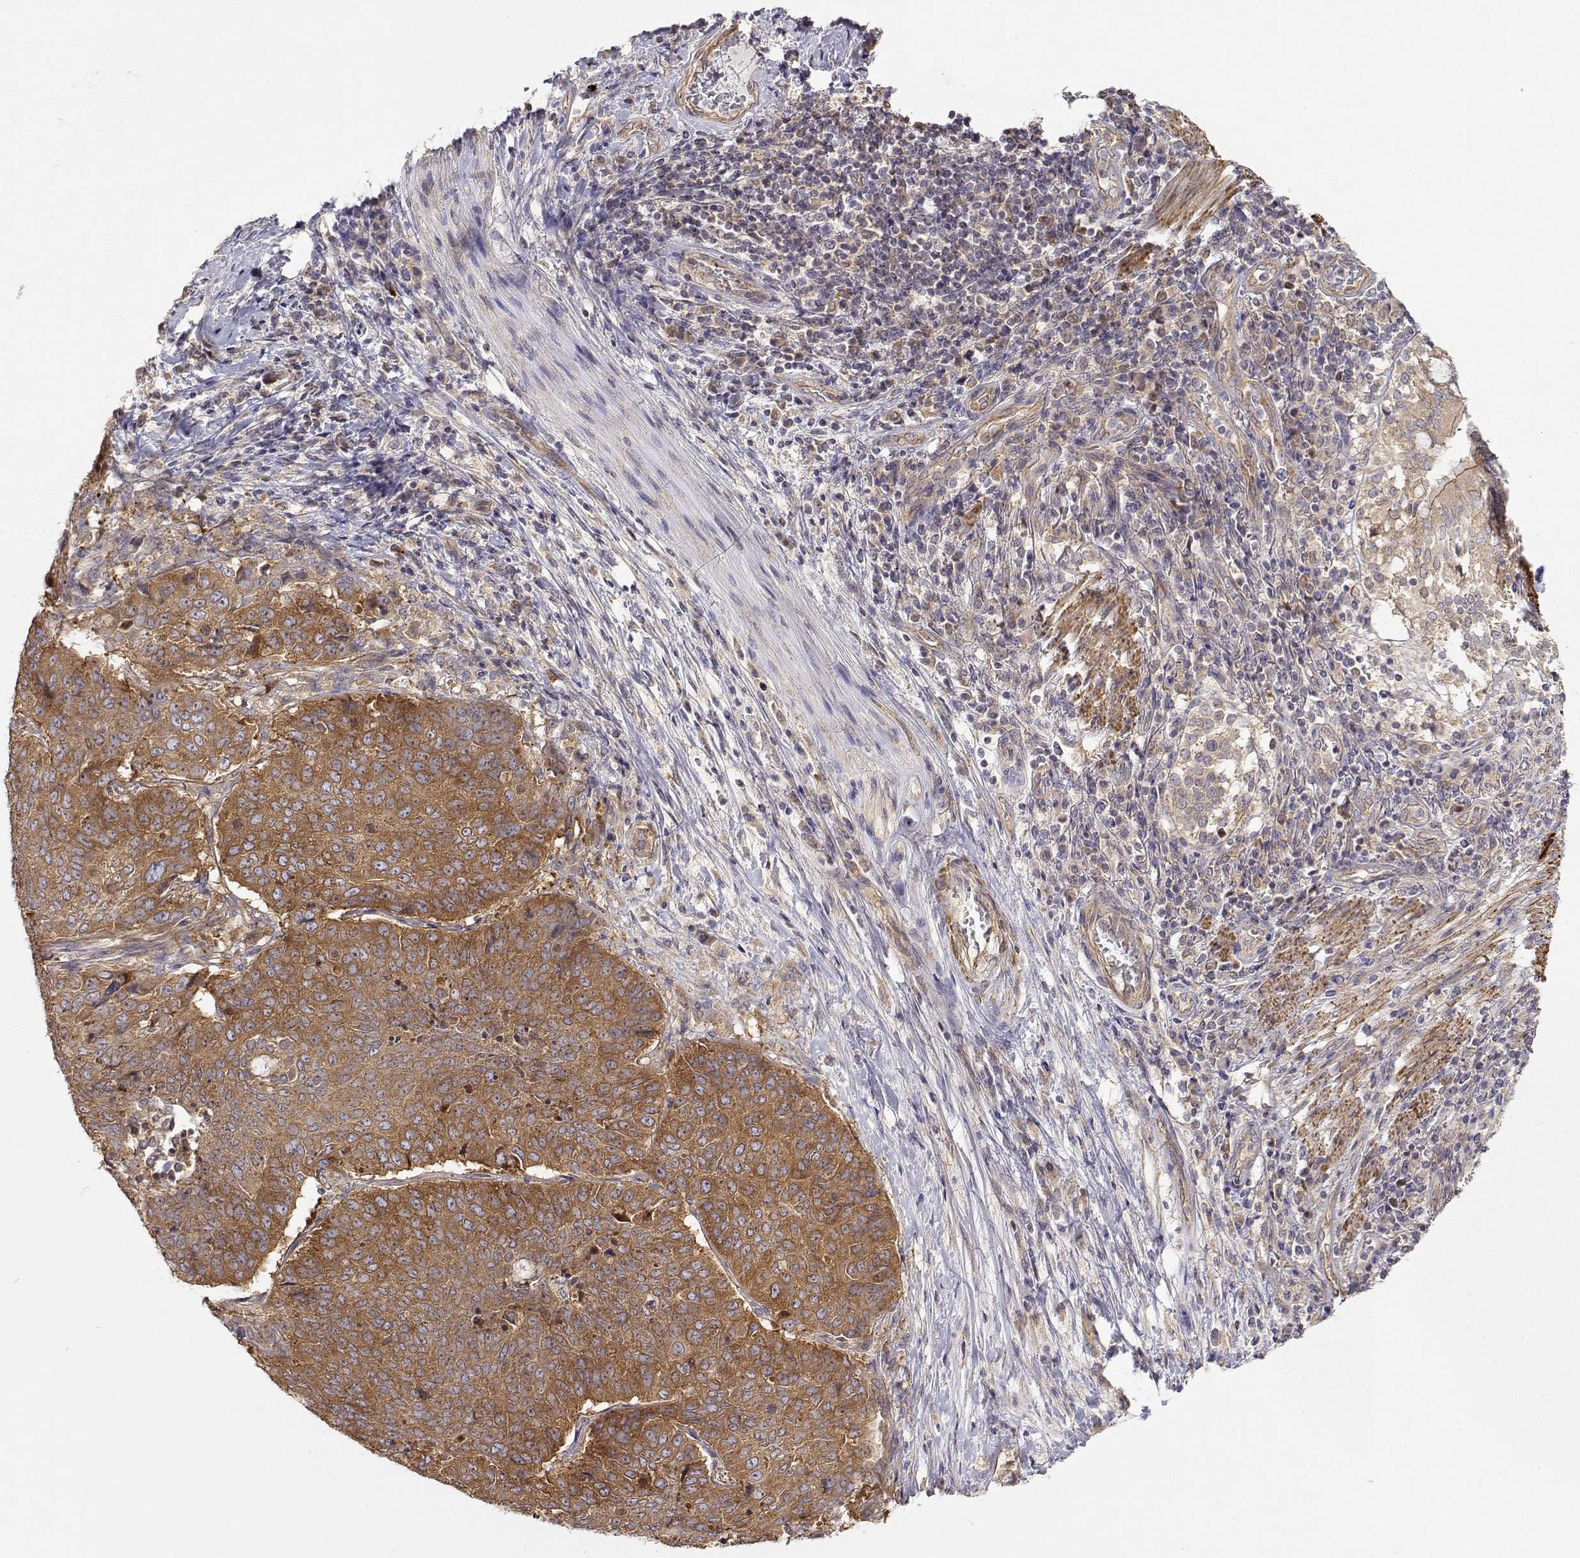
{"staining": {"intensity": "moderate", "quantity": ">75%", "location": "cytoplasmic/membranous"}, "tissue": "lung cancer", "cell_type": "Tumor cells", "image_type": "cancer", "snomed": [{"axis": "morphology", "description": "Normal tissue, NOS"}, {"axis": "morphology", "description": "Squamous cell carcinoma, NOS"}, {"axis": "topography", "description": "Bronchus"}, {"axis": "topography", "description": "Lung"}], "caption": "About >75% of tumor cells in lung cancer demonstrate moderate cytoplasmic/membranous protein expression as visualized by brown immunohistochemical staining.", "gene": "PAIP1", "patient": {"sex": "male", "age": 64}}